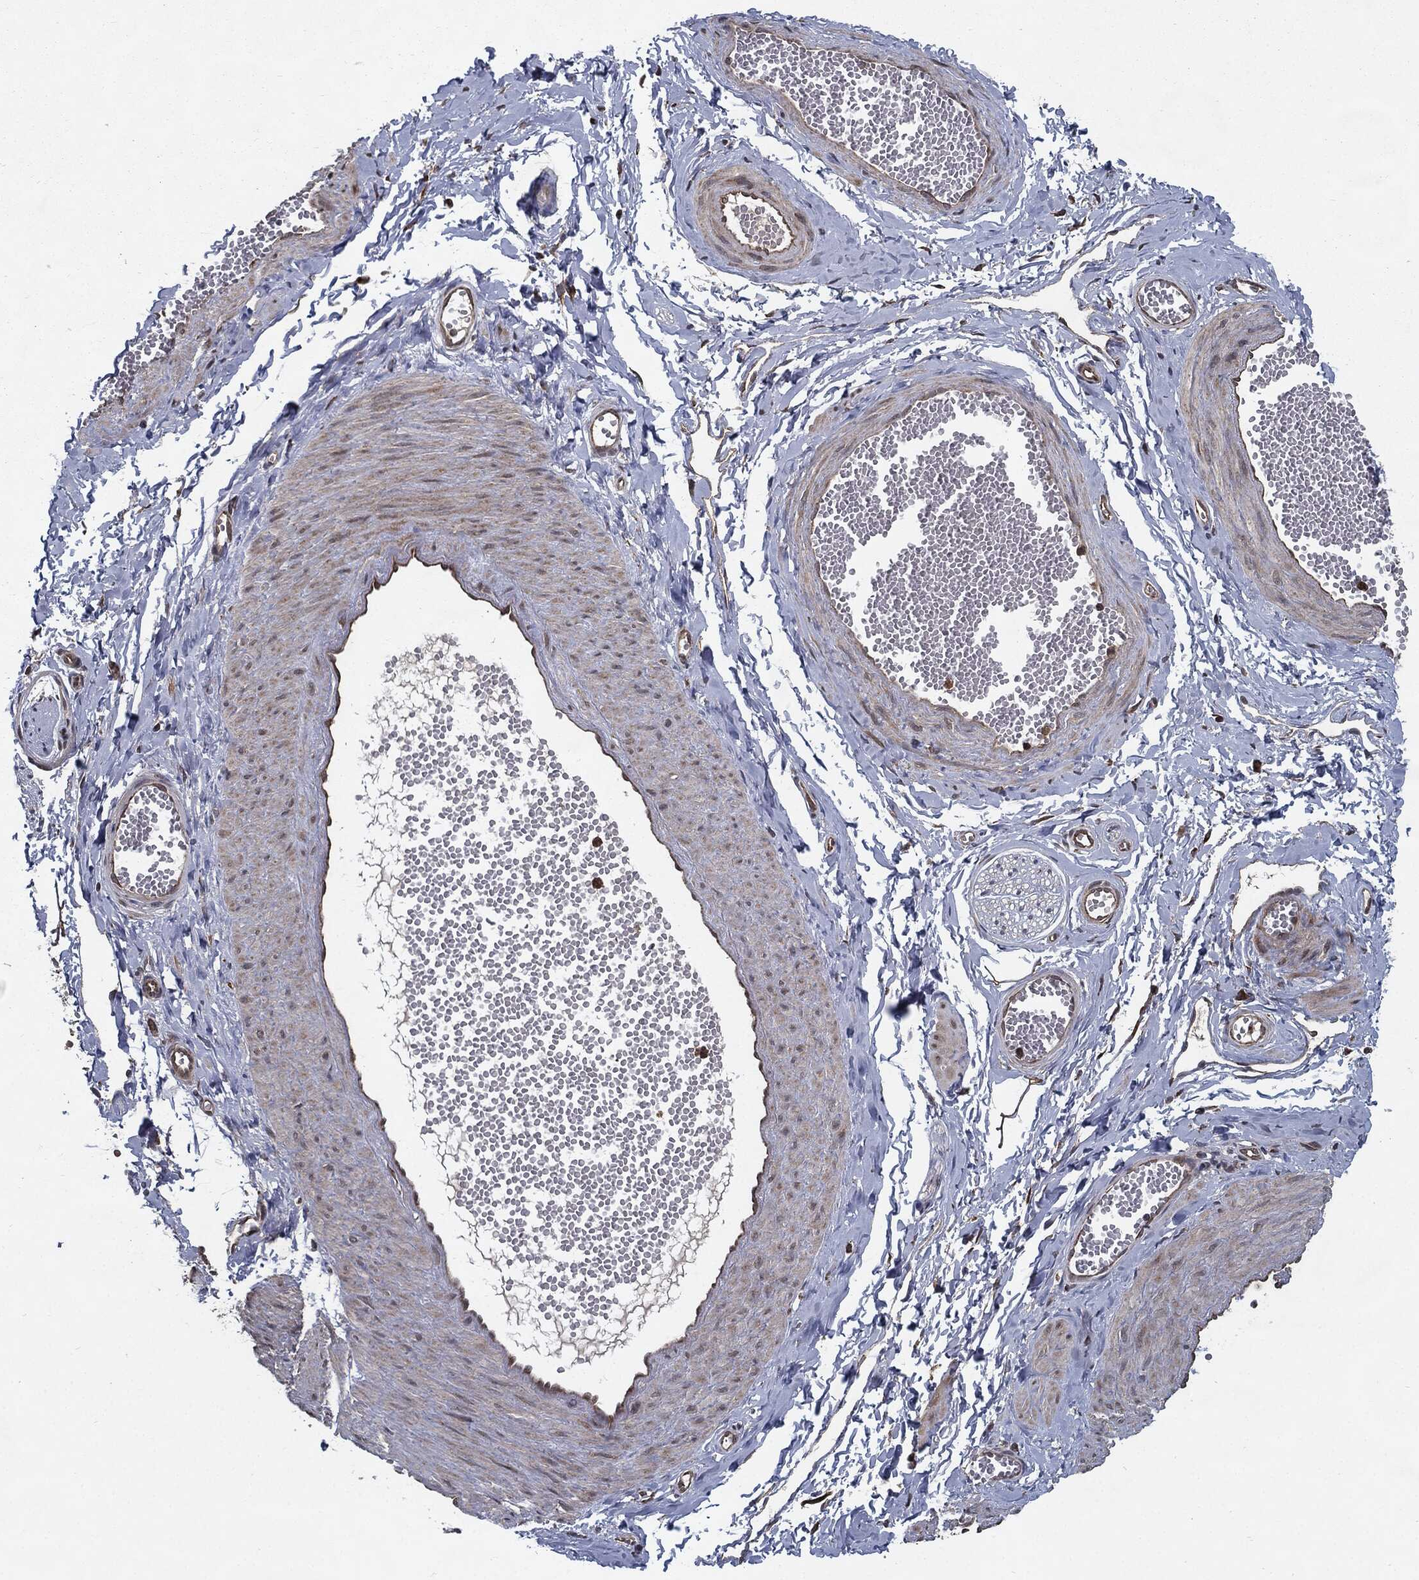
{"staining": {"intensity": "negative", "quantity": "none", "location": "none"}, "tissue": "adipose tissue", "cell_type": "Adipocytes", "image_type": "normal", "snomed": [{"axis": "morphology", "description": "Normal tissue, NOS"}, {"axis": "topography", "description": "Smooth muscle"}, {"axis": "topography", "description": "Peripheral nerve tissue"}], "caption": "Immunohistochemistry (IHC) photomicrograph of normal adipose tissue: adipose tissue stained with DAB (3,3'-diaminobenzidine) shows no significant protein expression in adipocytes.", "gene": "HDAC5", "patient": {"sex": "male", "age": 22}}